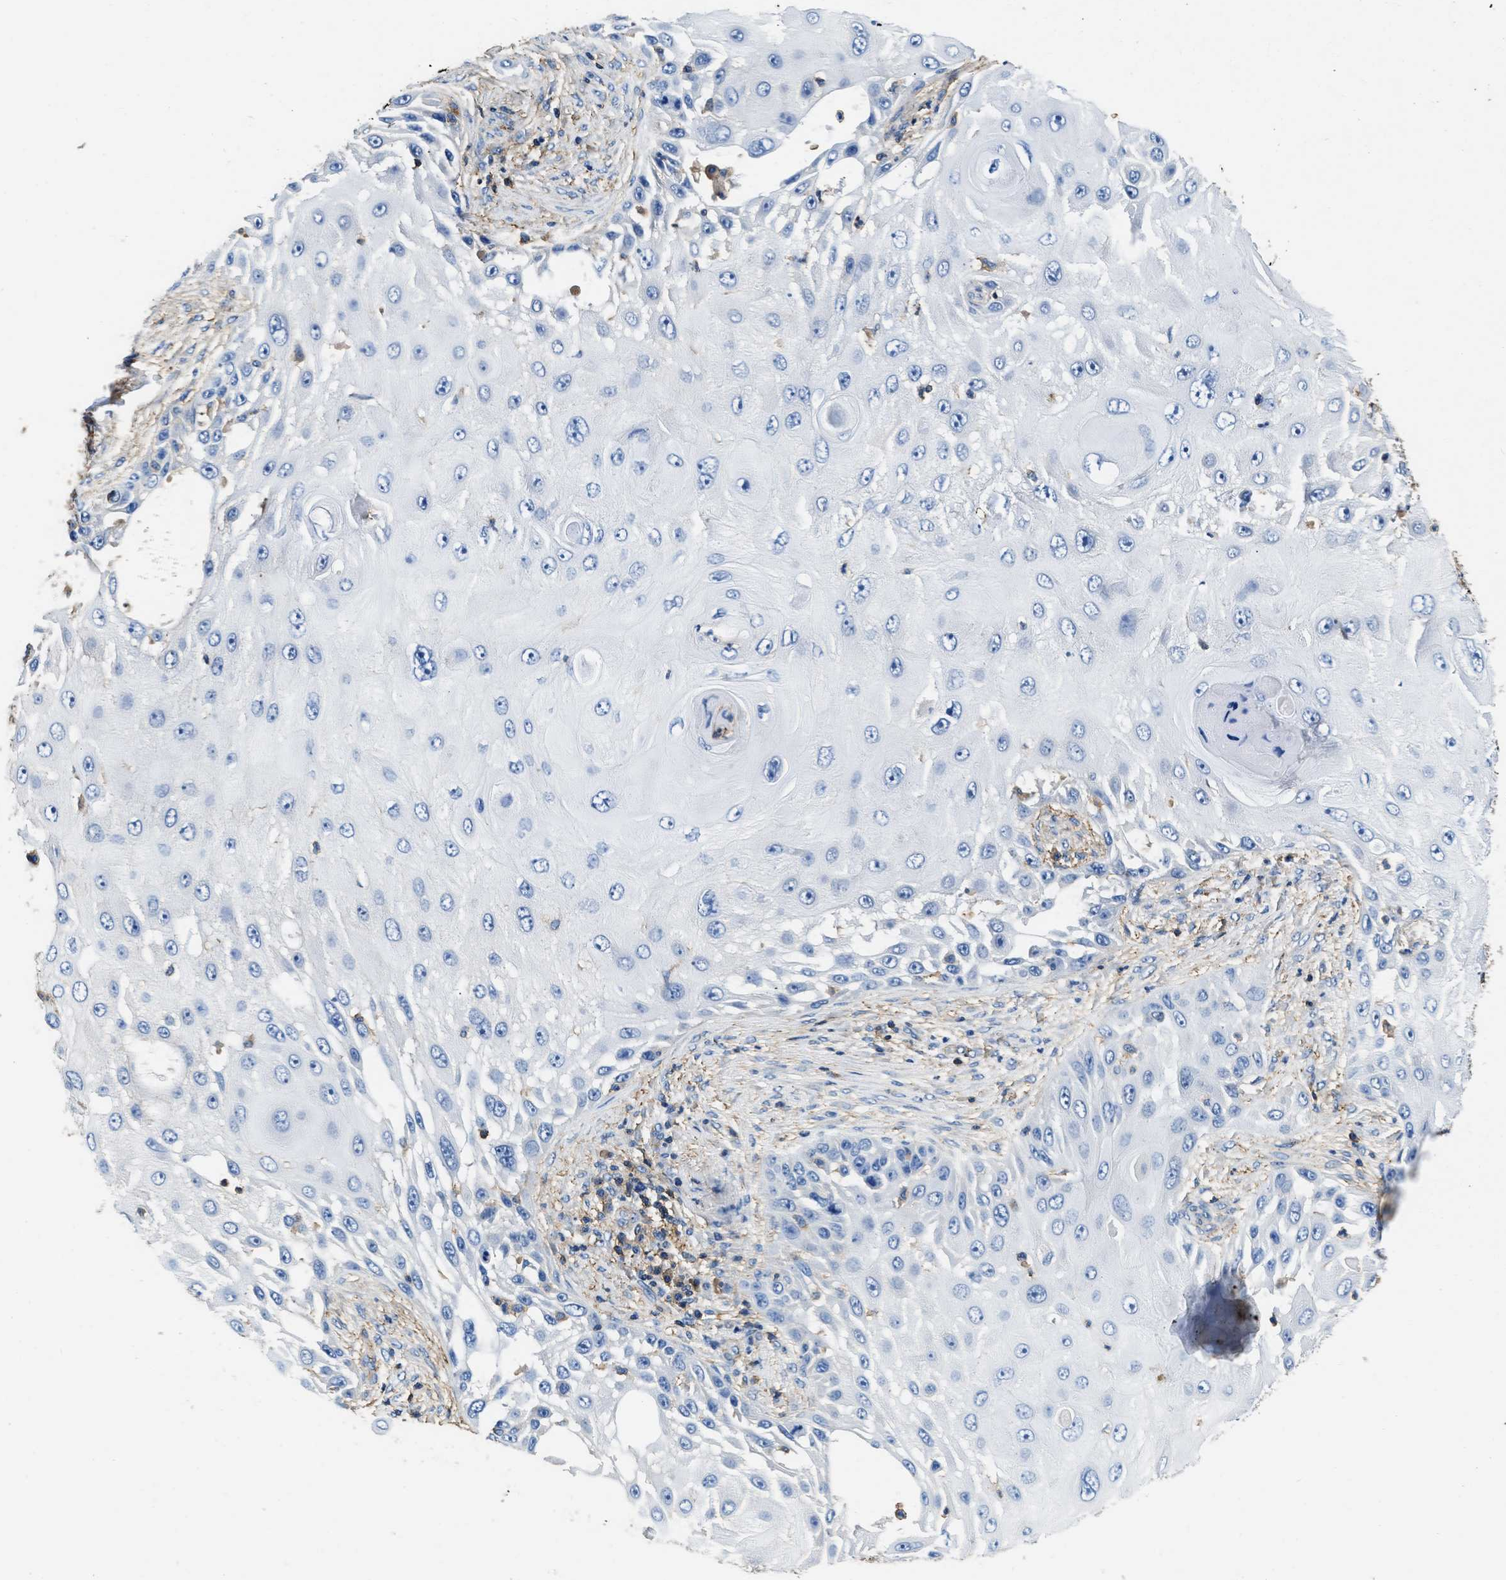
{"staining": {"intensity": "negative", "quantity": "none", "location": "none"}, "tissue": "skin cancer", "cell_type": "Tumor cells", "image_type": "cancer", "snomed": [{"axis": "morphology", "description": "Squamous cell carcinoma, NOS"}, {"axis": "topography", "description": "Skin"}], "caption": "This is a photomicrograph of immunohistochemistry staining of skin cancer, which shows no positivity in tumor cells. Brightfield microscopy of IHC stained with DAB (3,3'-diaminobenzidine) (brown) and hematoxylin (blue), captured at high magnification.", "gene": "KCNQ4", "patient": {"sex": "female", "age": 44}}